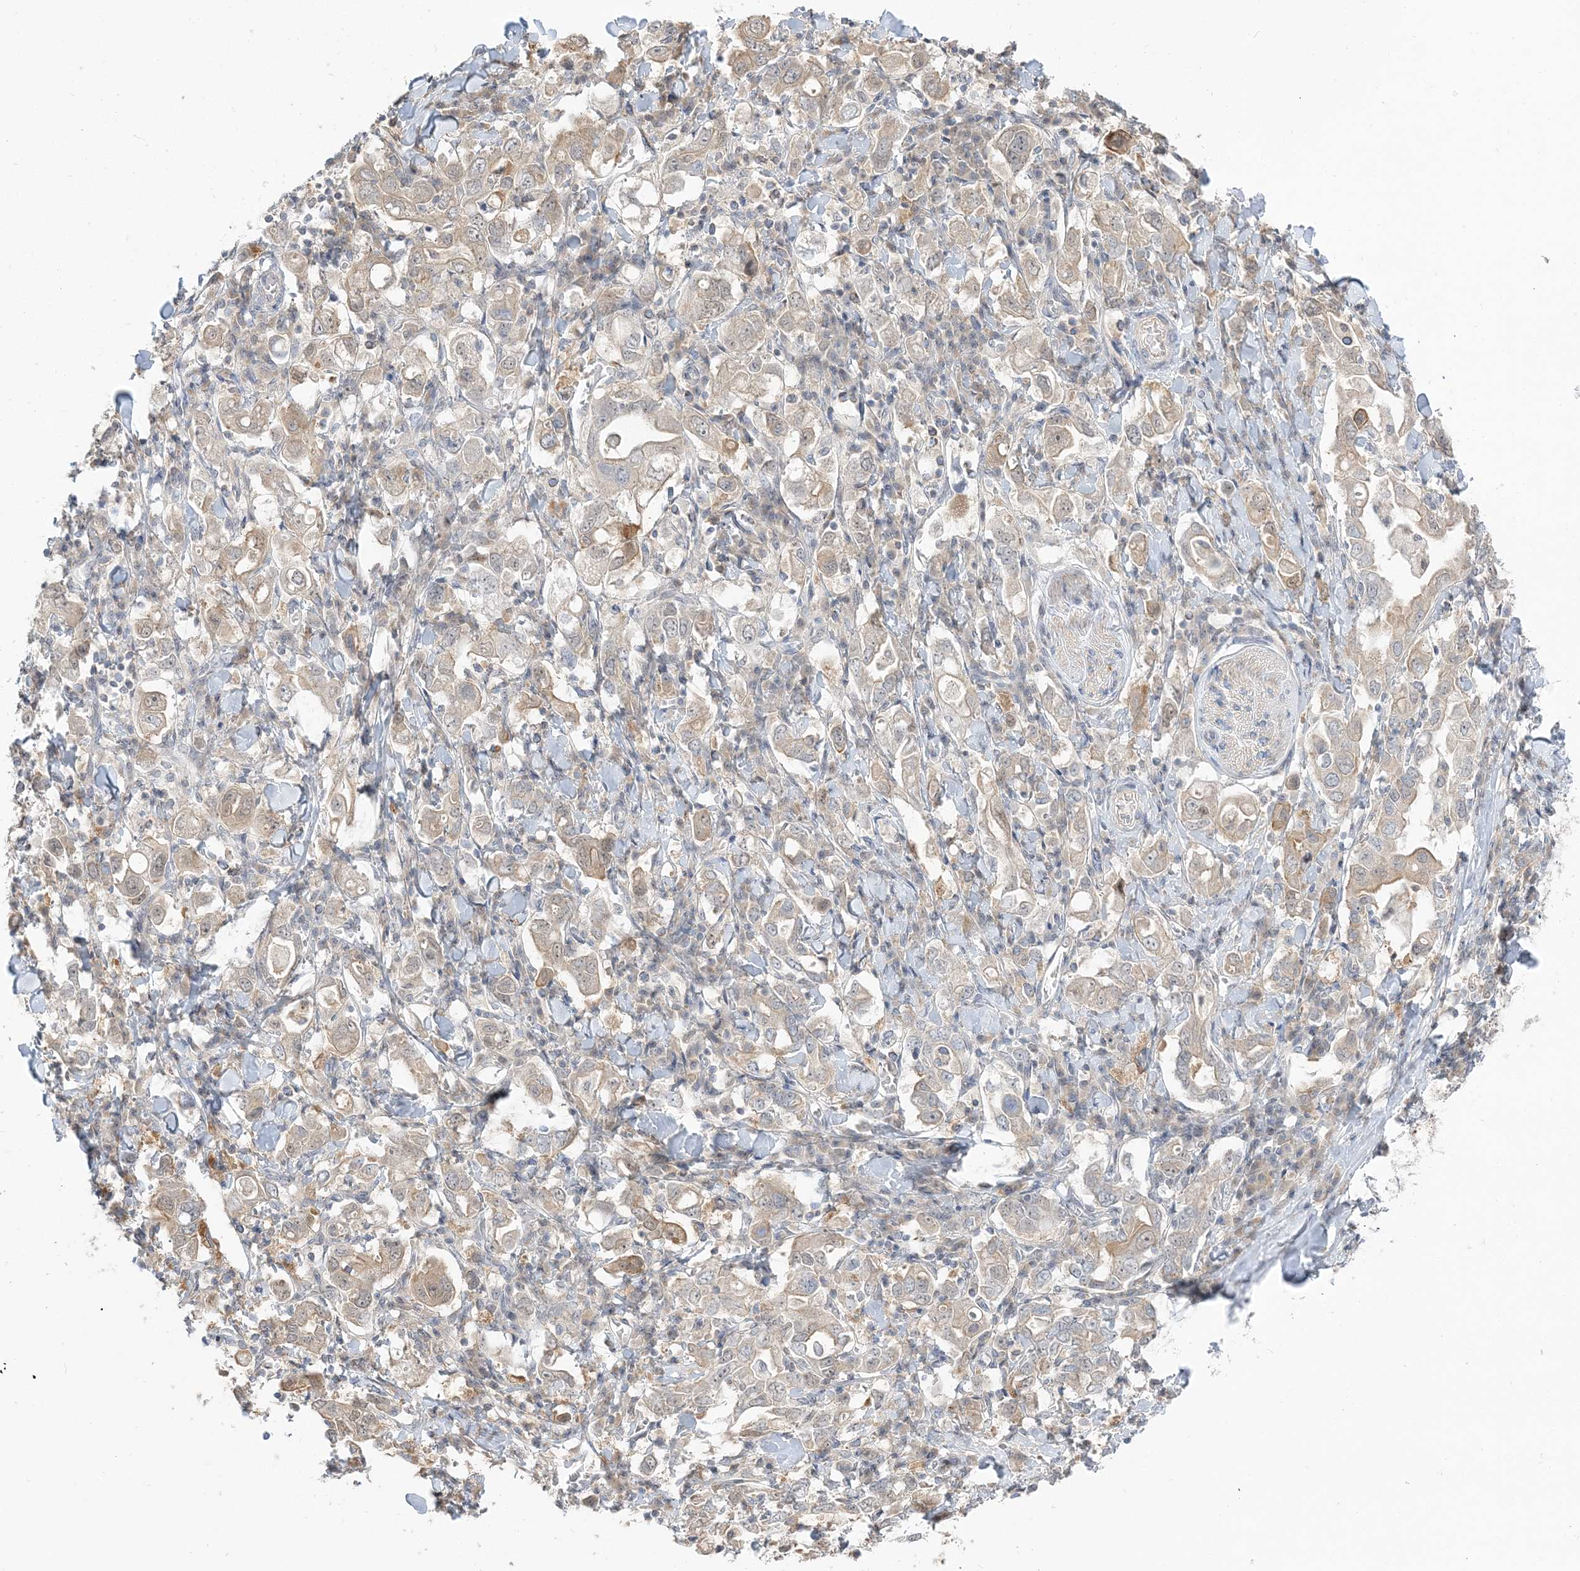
{"staining": {"intensity": "weak", "quantity": "25%-75%", "location": "cytoplasmic/membranous"}, "tissue": "stomach cancer", "cell_type": "Tumor cells", "image_type": "cancer", "snomed": [{"axis": "morphology", "description": "Adenocarcinoma, NOS"}, {"axis": "topography", "description": "Stomach, upper"}], "caption": "Immunohistochemistry (IHC) of adenocarcinoma (stomach) shows low levels of weak cytoplasmic/membranous staining in approximately 25%-75% of tumor cells.", "gene": "THADA", "patient": {"sex": "male", "age": 62}}